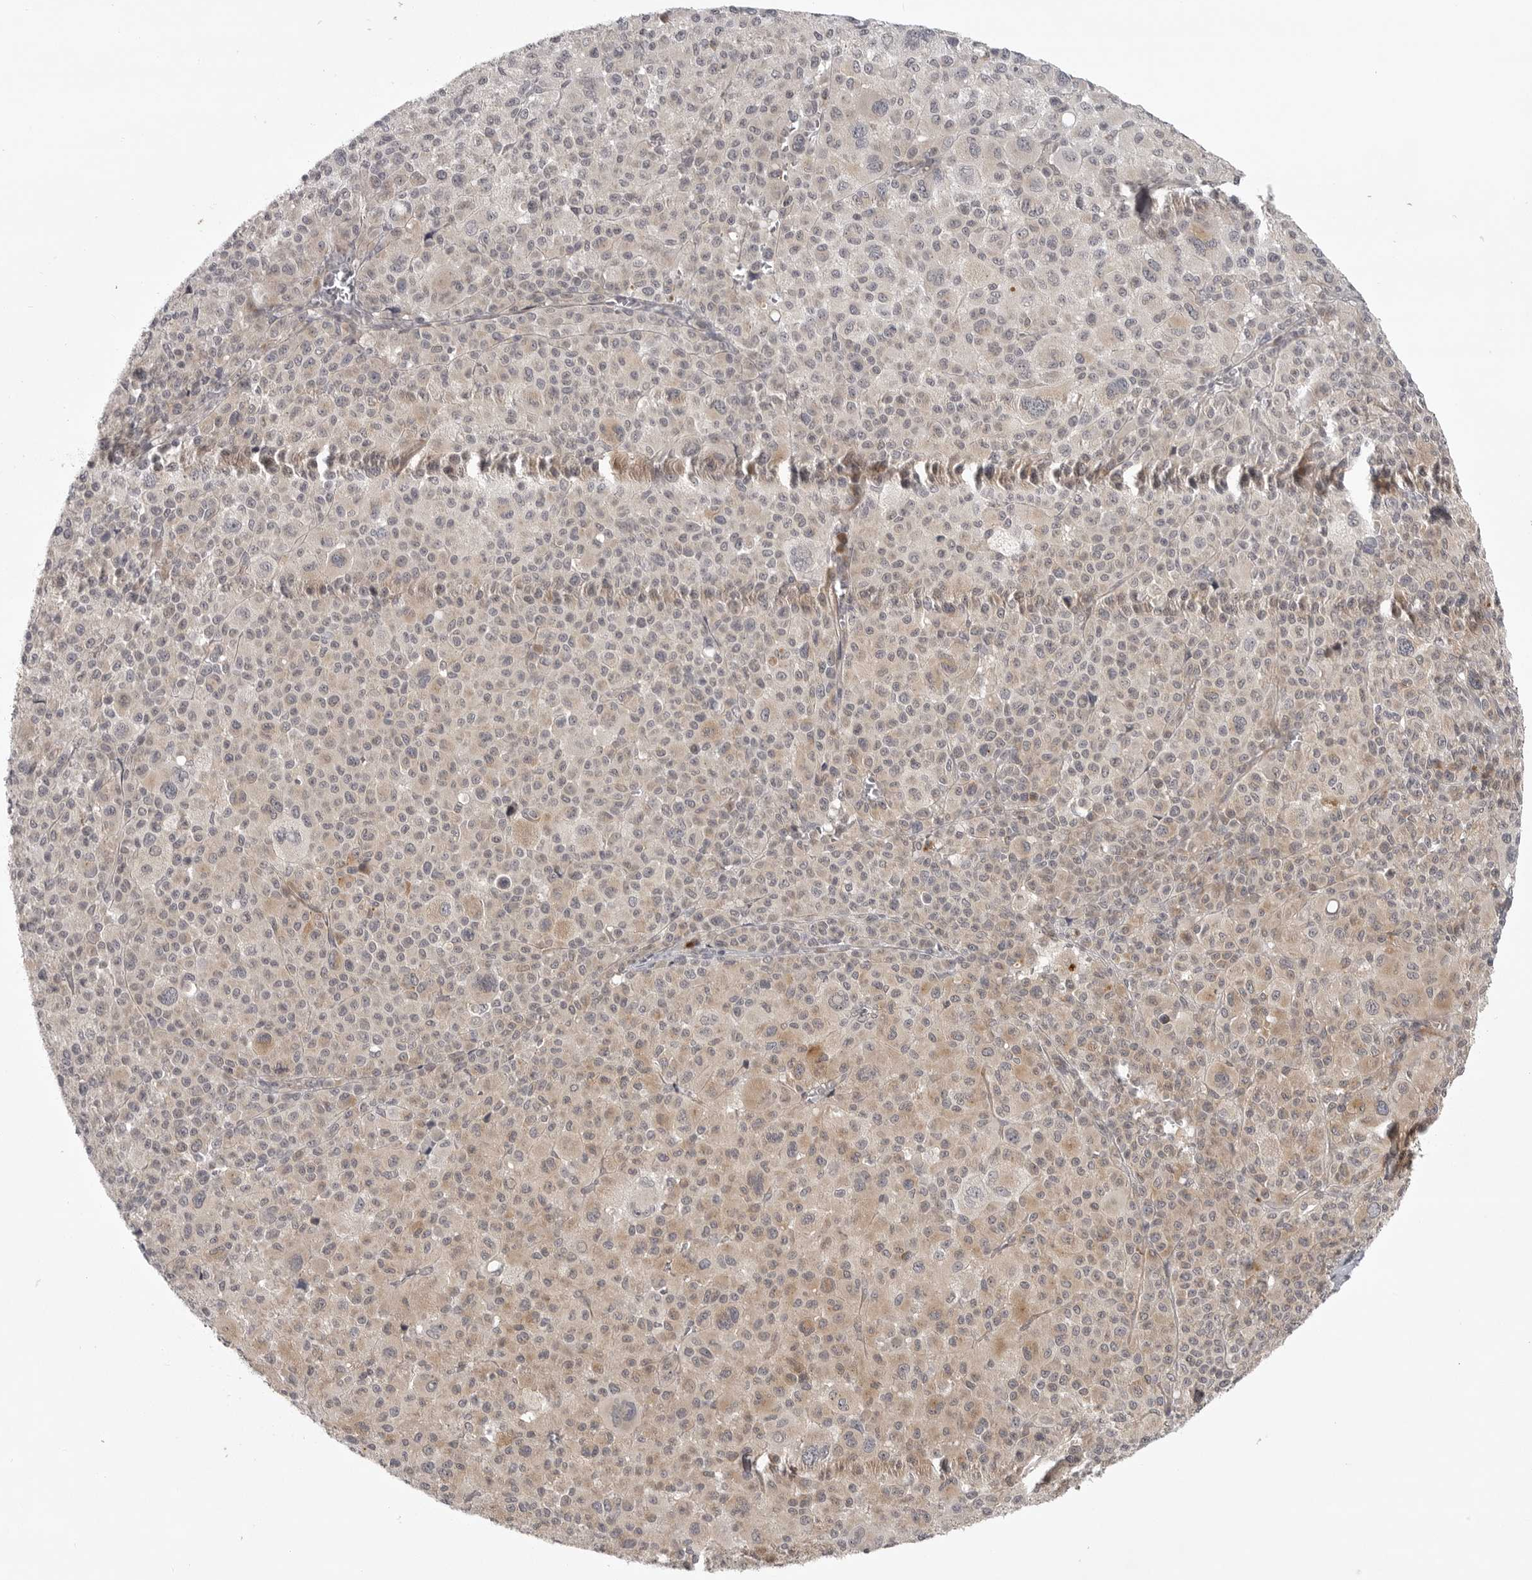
{"staining": {"intensity": "negative", "quantity": "none", "location": "none"}, "tissue": "melanoma", "cell_type": "Tumor cells", "image_type": "cancer", "snomed": [{"axis": "morphology", "description": "Malignant melanoma, Metastatic site"}, {"axis": "topography", "description": "Skin"}], "caption": "IHC histopathology image of neoplastic tissue: human melanoma stained with DAB exhibits no significant protein expression in tumor cells.", "gene": "CD300LD", "patient": {"sex": "female", "age": 74}}